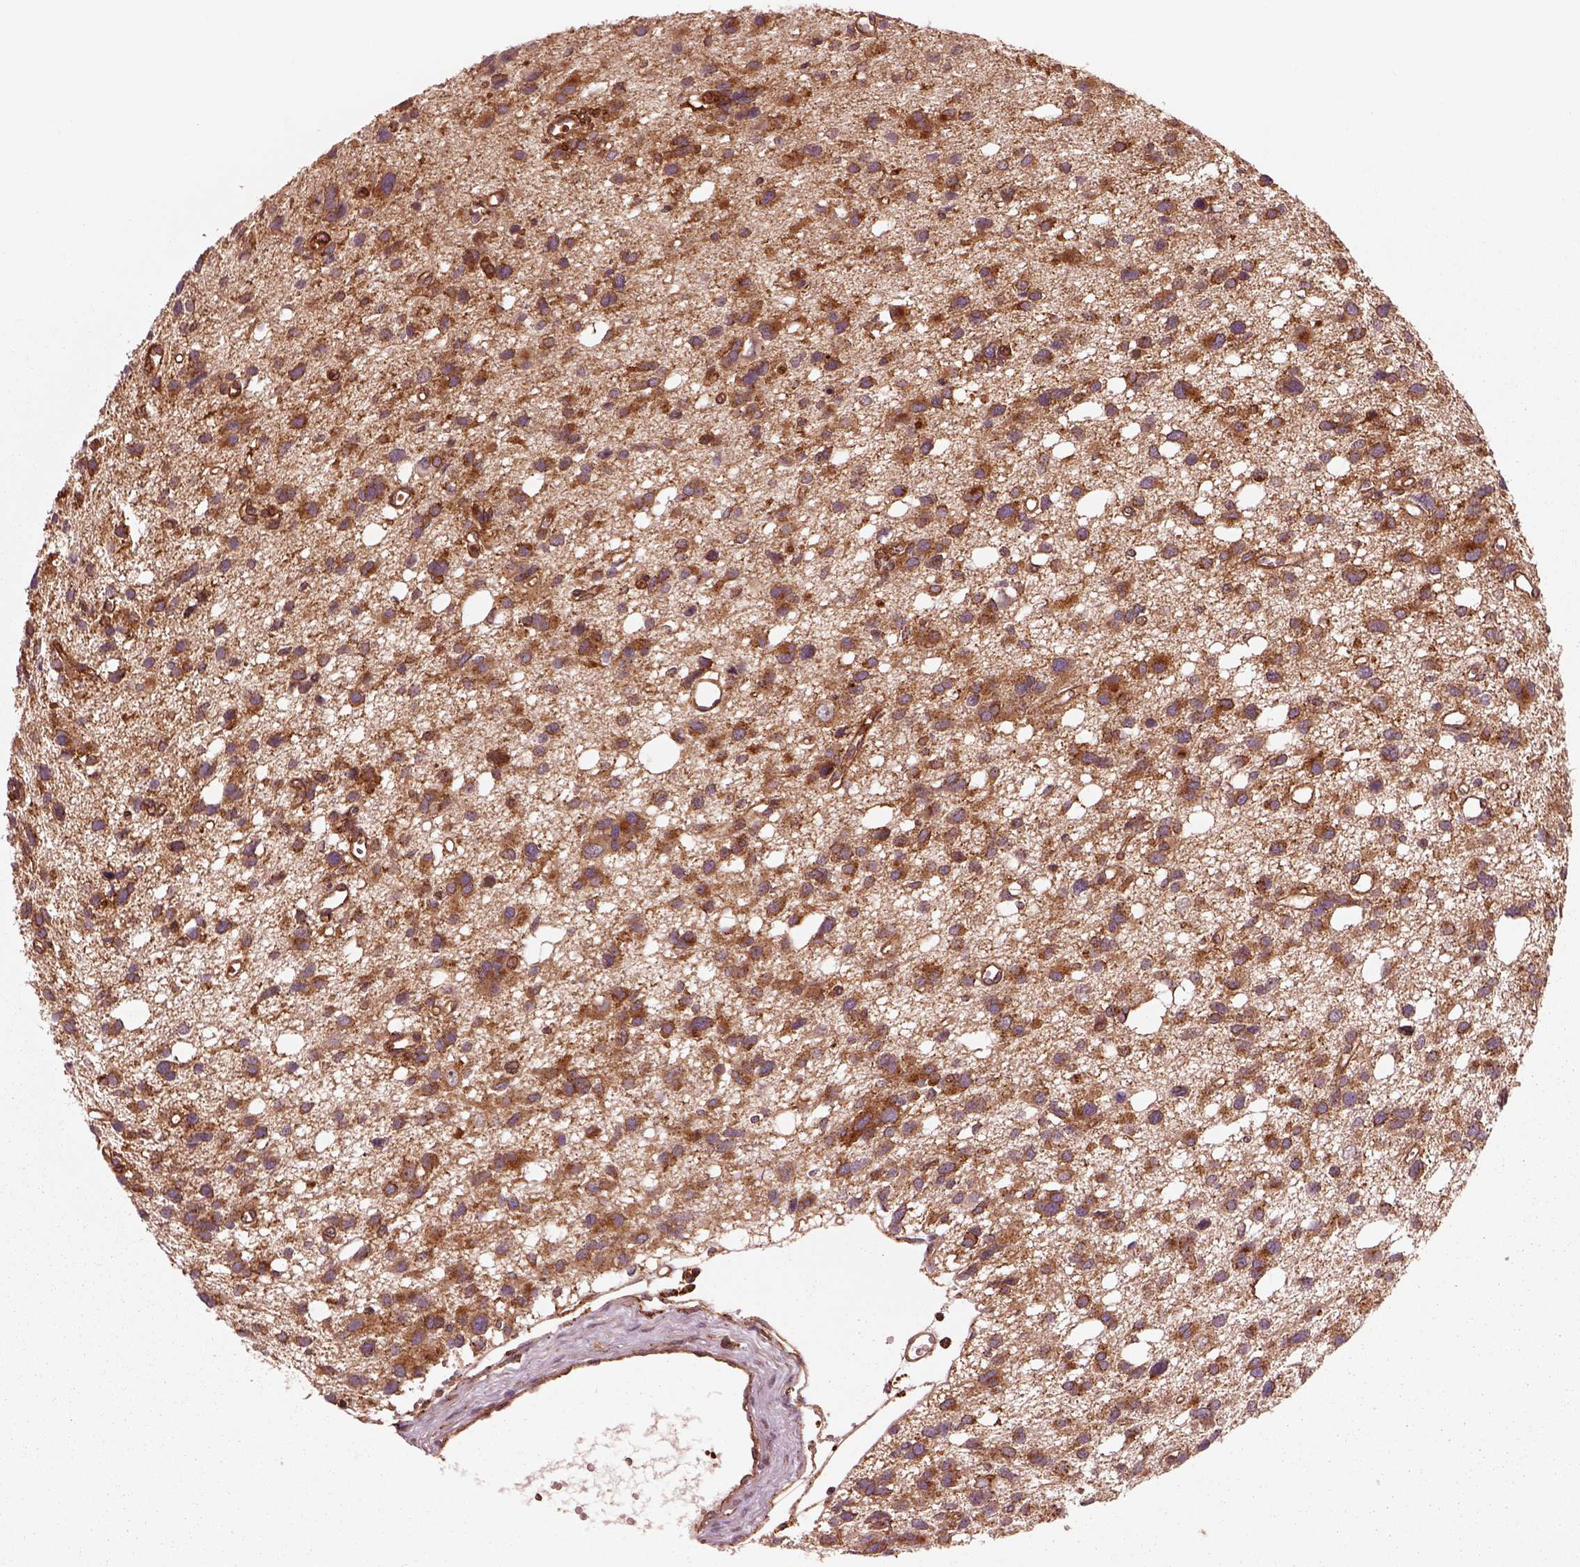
{"staining": {"intensity": "strong", "quantity": ">75%", "location": "cytoplasmic/membranous"}, "tissue": "glioma", "cell_type": "Tumor cells", "image_type": "cancer", "snomed": [{"axis": "morphology", "description": "Glioma, malignant, High grade"}, {"axis": "topography", "description": "Brain"}], "caption": "Immunohistochemistry photomicrograph of human glioma stained for a protein (brown), which shows high levels of strong cytoplasmic/membranous expression in approximately >75% of tumor cells.", "gene": "WASHC2A", "patient": {"sex": "male", "age": 23}}